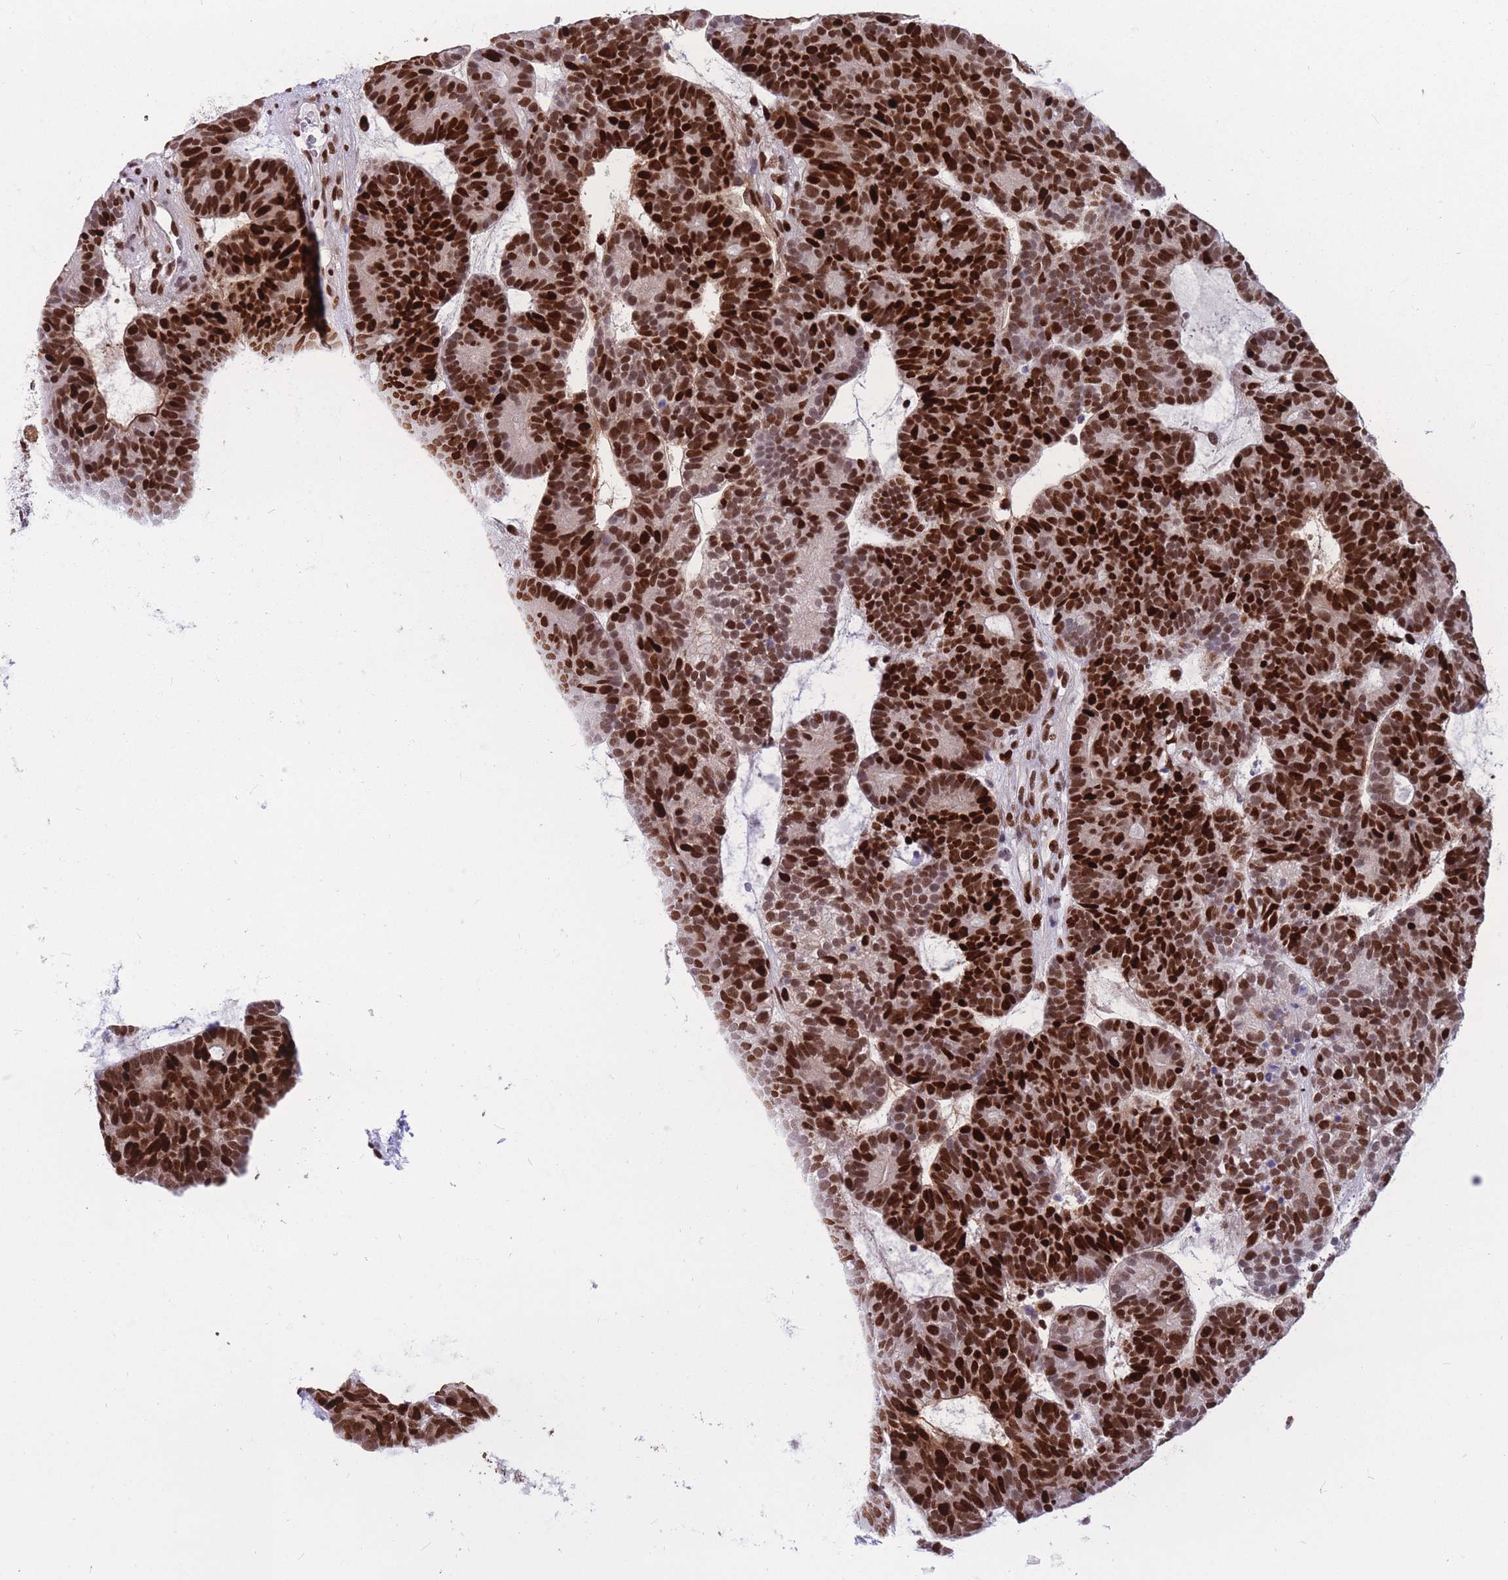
{"staining": {"intensity": "strong", "quantity": ">75%", "location": "nuclear"}, "tissue": "head and neck cancer", "cell_type": "Tumor cells", "image_type": "cancer", "snomed": [{"axis": "morphology", "description": "Adenocarcinoma, NOS"}, {"axis": "topography", "description": "Head-Neck"}], "caption": "A histopathology image showing strong nuclear expression in approximately >75% of tumor cells in head and neck cancer (adenocarcinoma), as visualized by brown immunohistochemical staining.", "gene": "NASP", "patient": {"sex": "female", "age": 81}}